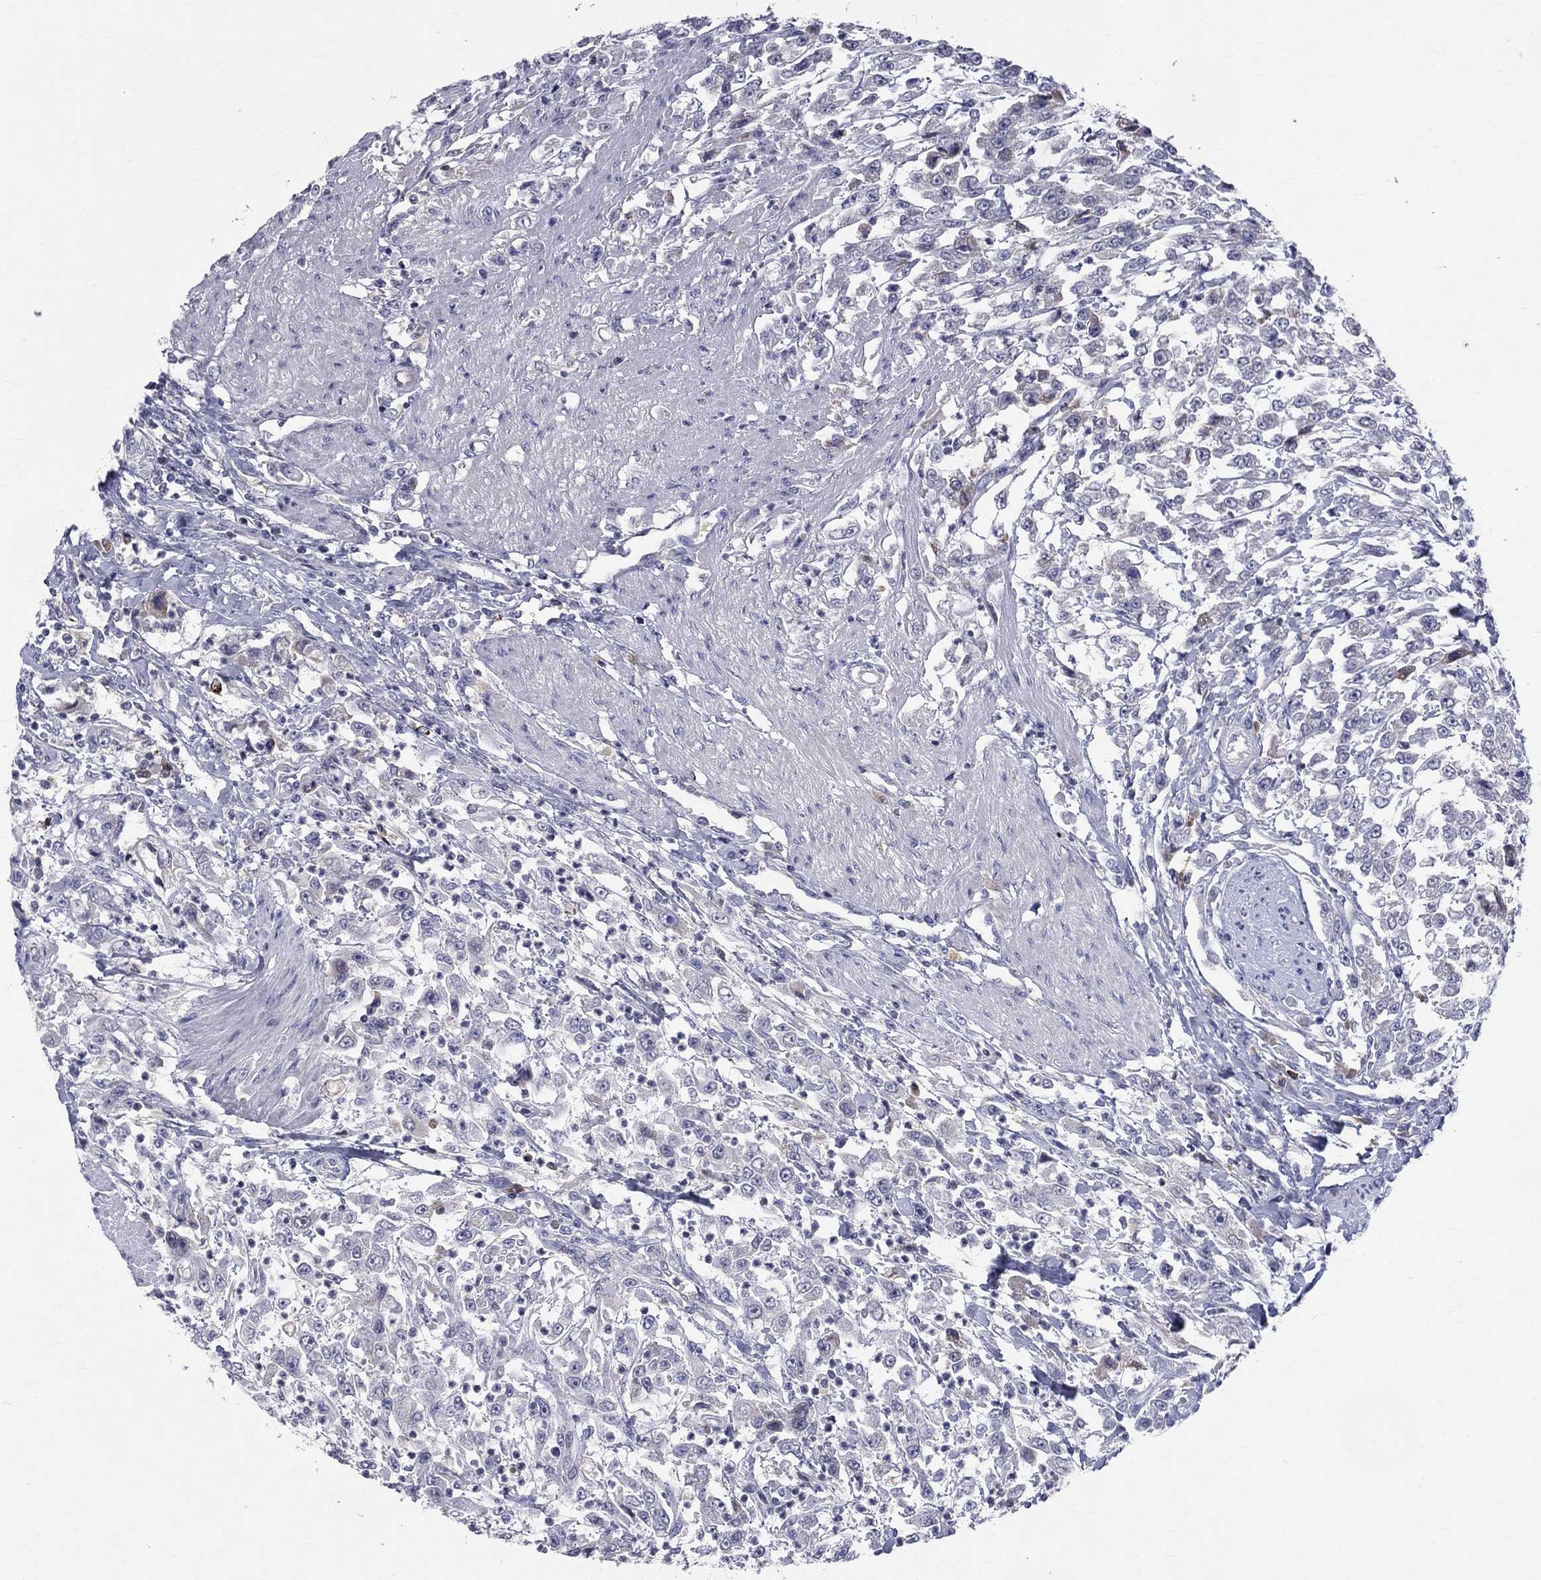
{"staining": {"intensity": "negative", "quantity": "none", "location": "none"}, "tissue": "urothelial cancer", "cell_type": "Tumor cells", "image_type": "cancer", "snomed": [{"axis": "morphology", "description": "Urothelial carcinoma, High grade"}, {"axis": "topography", "description": "Urinary bladder"}], "caption": "Tumor cells show no significant protein positivity in urothelial carcinoma (high-grade).", "gene": "SLC4A10", "patient": {"sex": "male", "age": 46}}